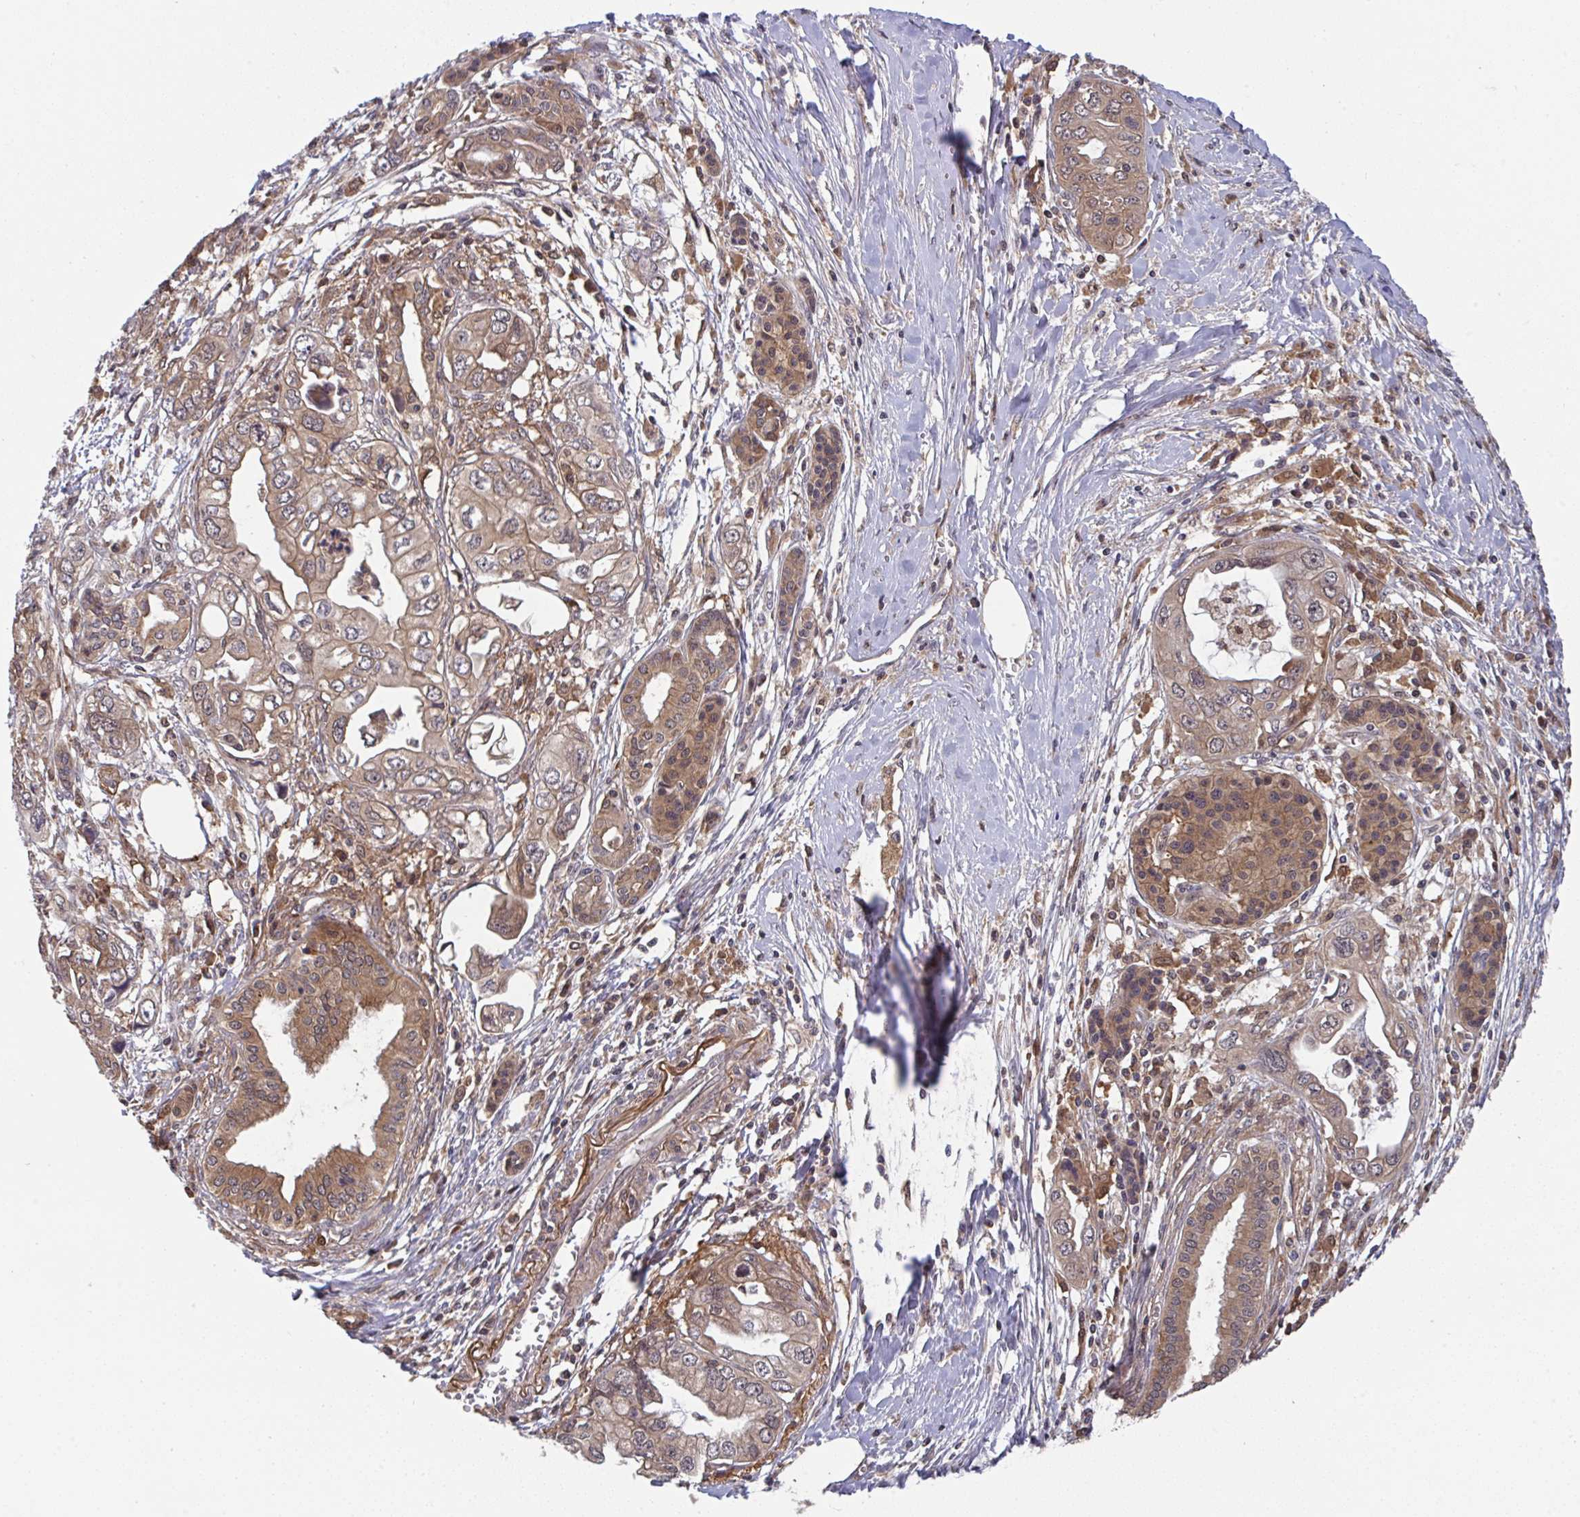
{"staining": {"intensity": "weak", "quantity": "25%-75%", "location": "cytoplasmic/membranous"}, "tissue": "pancreatic cancer", "cell_type": "Tumor cells", "image_type": "cancer", "snomed": [{"axis": "morphology", "description": "Adenocarcinoma, NOS"}, {"axis": "topography", "description": "Pancreas"}], "caption": "Protein expression analysis of human adenocarcinoma (pancreatic) reveals weak cytoplasmic/membranous staining in approximately 25%-75% of tumor cells.", "gene": "TIGAR", "patient": {"sex": "male", "age": 68}}